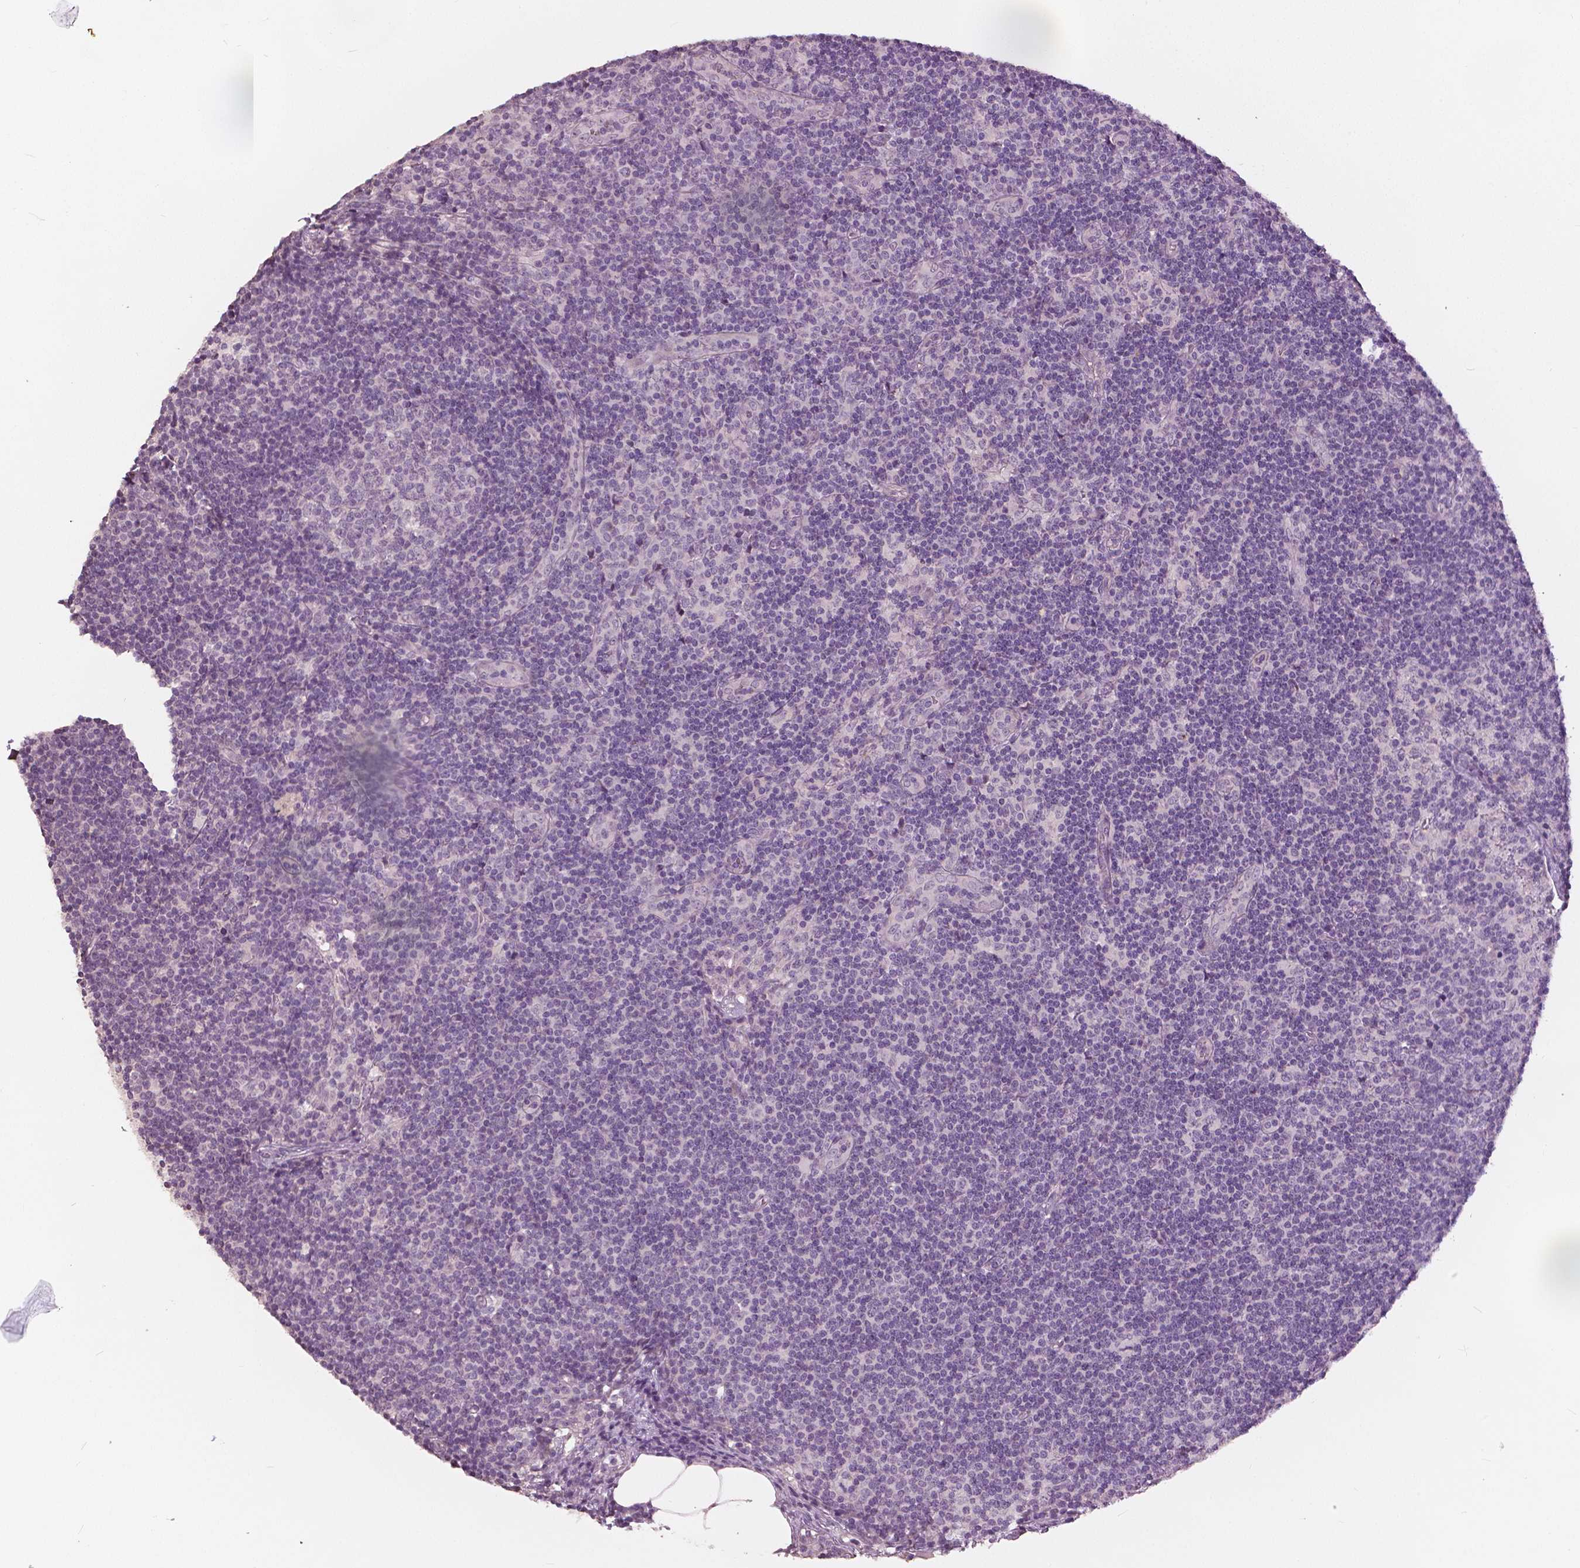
{"staining": {"intensity": "negative", "quantity": "none", "location": "none"}, "tissue": "lymph node", "cell_type": "Germinal center cells", "image_type": "normal", "snomed": [{"axis": "morphology", "description": "Normal tissue, NOS"}, {"axis": "topography", "description": "Lymph node"}], "caption": "There is no significant staining in germinal center cells of lymph node. The staining was performed using DAB to visualize the protein expression in brown, while the nuclei were stained in blue with hematoxylin (Magnification: 20x).", "gene": "NANOG", "patient": {"sex": "female", "age": 41}}